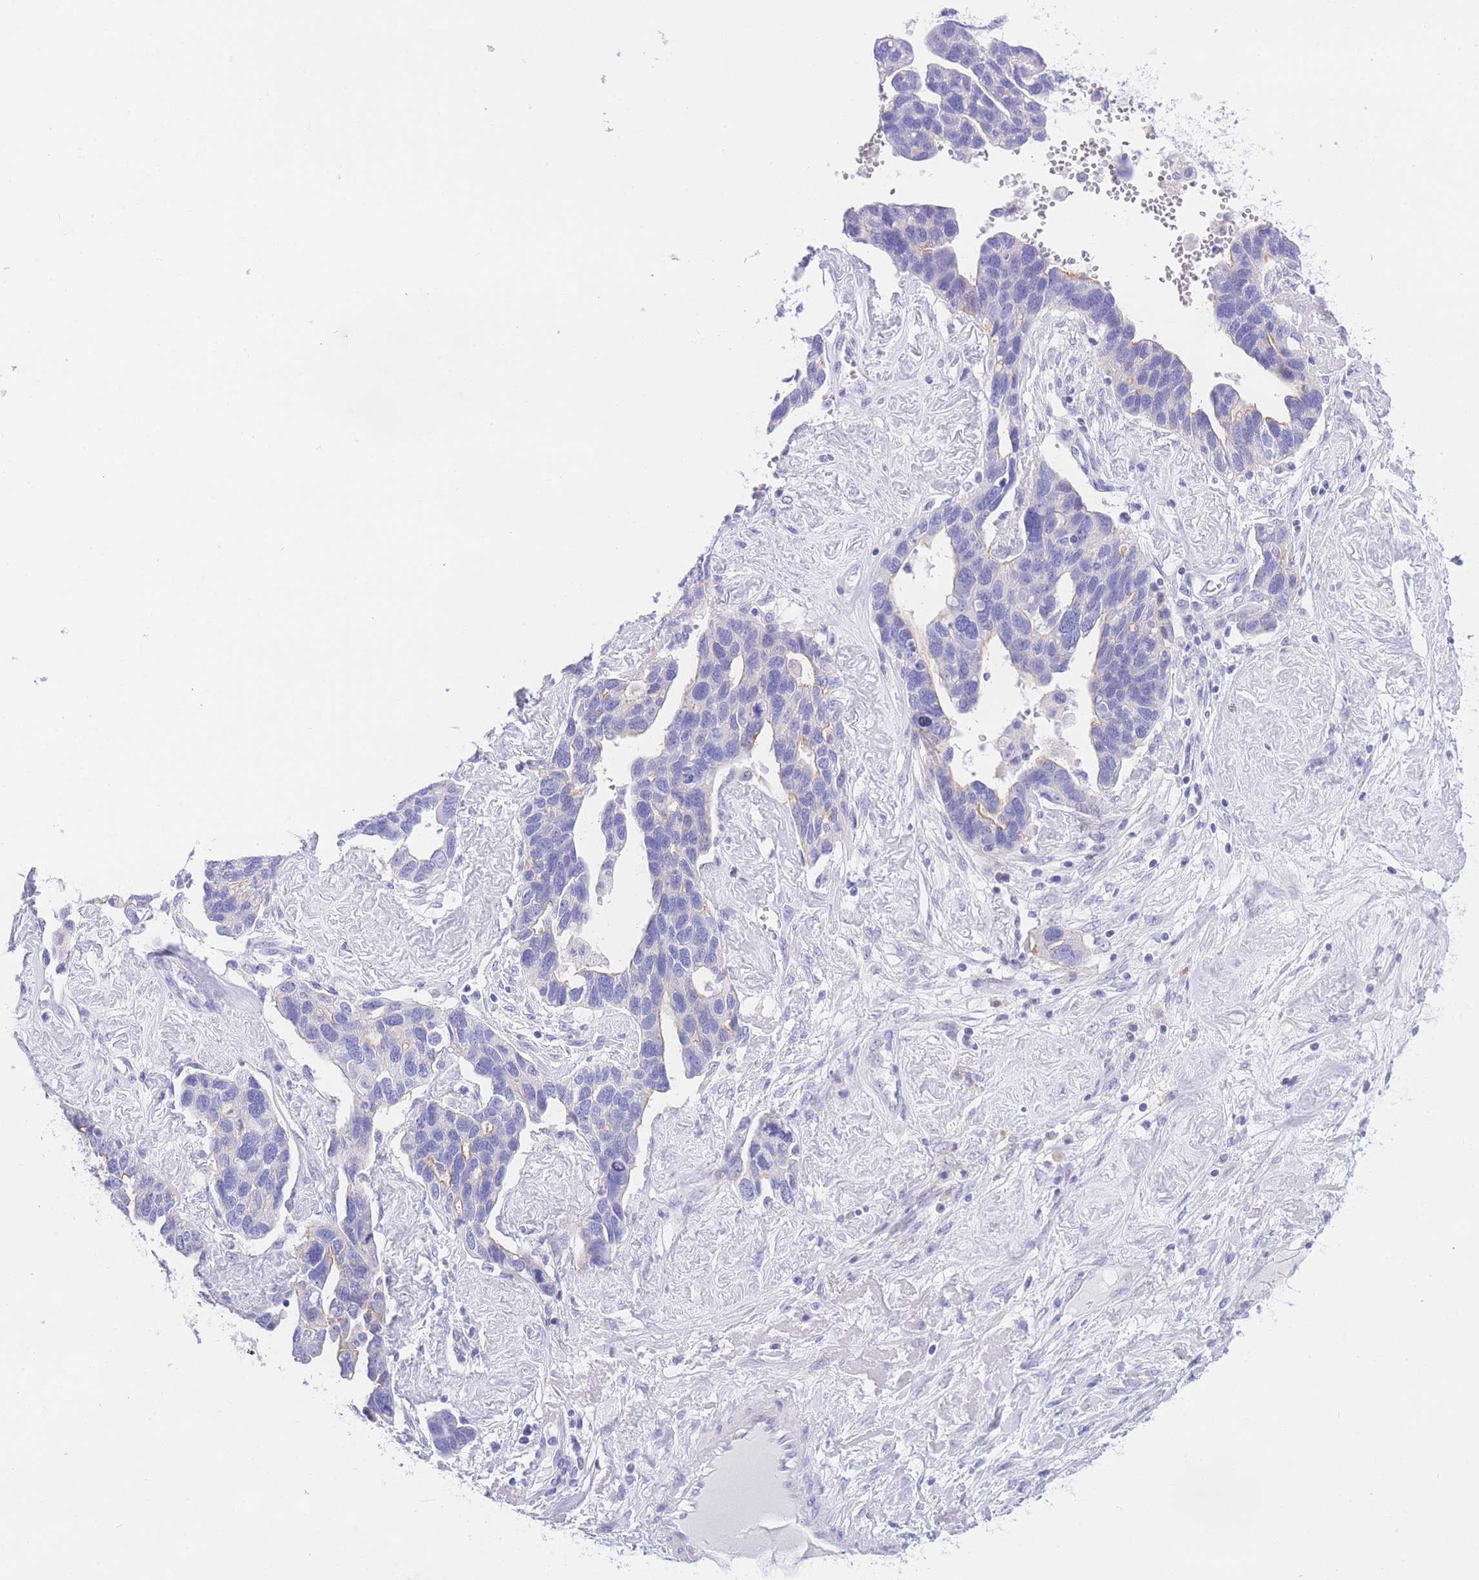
{"staining": {"intensity": "negative", "quantity": "none", "location": "none"}, "tissue": "ovarian cancer", "cell_type": "Tumor cells", "image_type": "cancer", "snomed": [{"axis": "morphology", "description": "Cystadenocarcinoma, serous, NOS"}, {"axis": "topography", "description": "Ovary"}], "caption": "Tumor cells show no significant protein expression in ovarian cancer.", "gene": "TIFAB", "patient": {"sex": "female", "age": 54}}